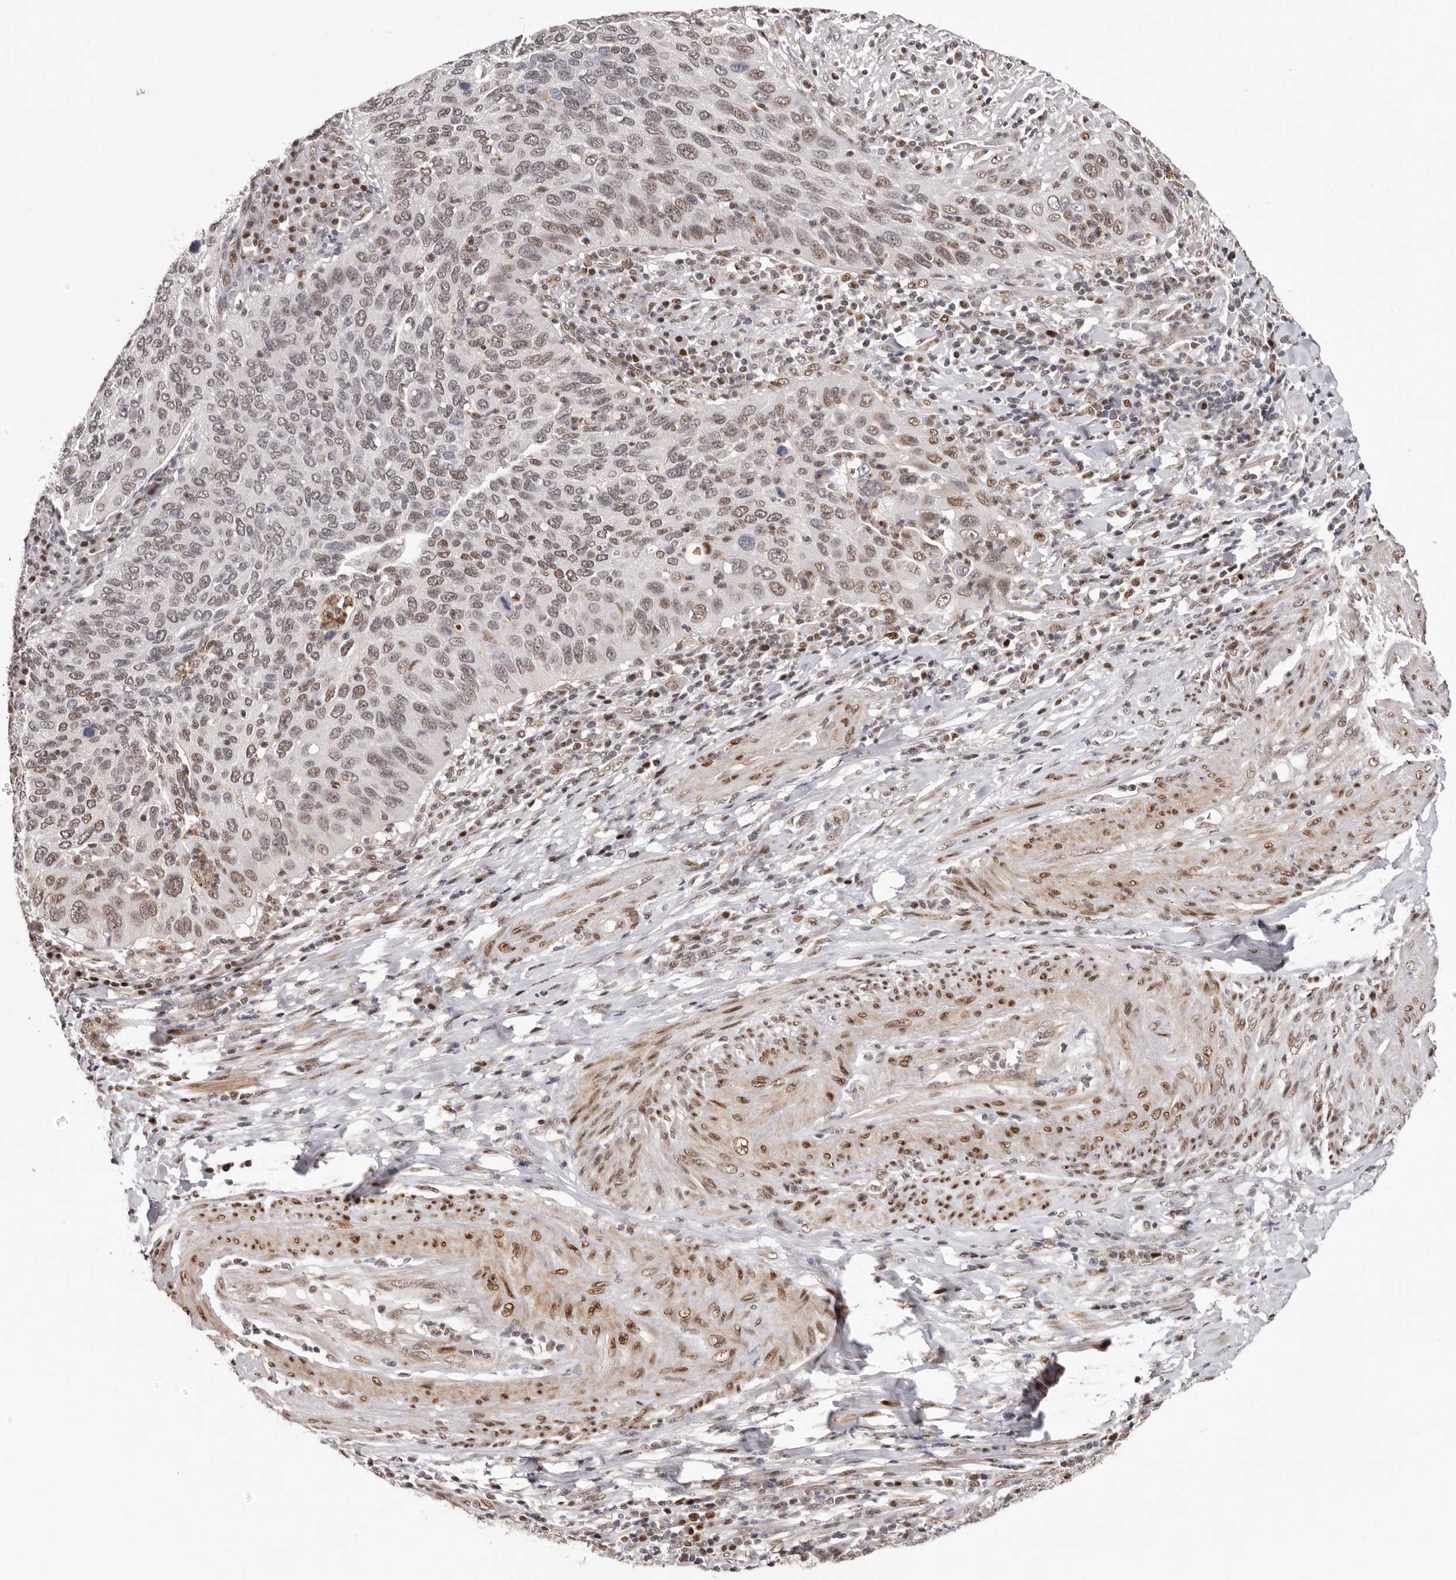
{"staining": {"intensity": "weak", "quantity": ">75%", "location": "nuclear"}, "tissue": "cervical cancer", "cell_type": "Tumor cells", "image_type": "cancer", "snomed": [{"axis": "morphology", "description": "Squamous cell carcinoma, NOS"}, {"axis": "topography", "description": "Cervix"}], "caption": "Immunohistochemistry (IHC) image of squamous cell carcinoma (cervical) stained for a protein (brown), which demonstrates low levels of weak nuclear expression in about >75% of tumor cells.", "gene": "SMAD7", "patient": {"sex": "female", "age": 38}}